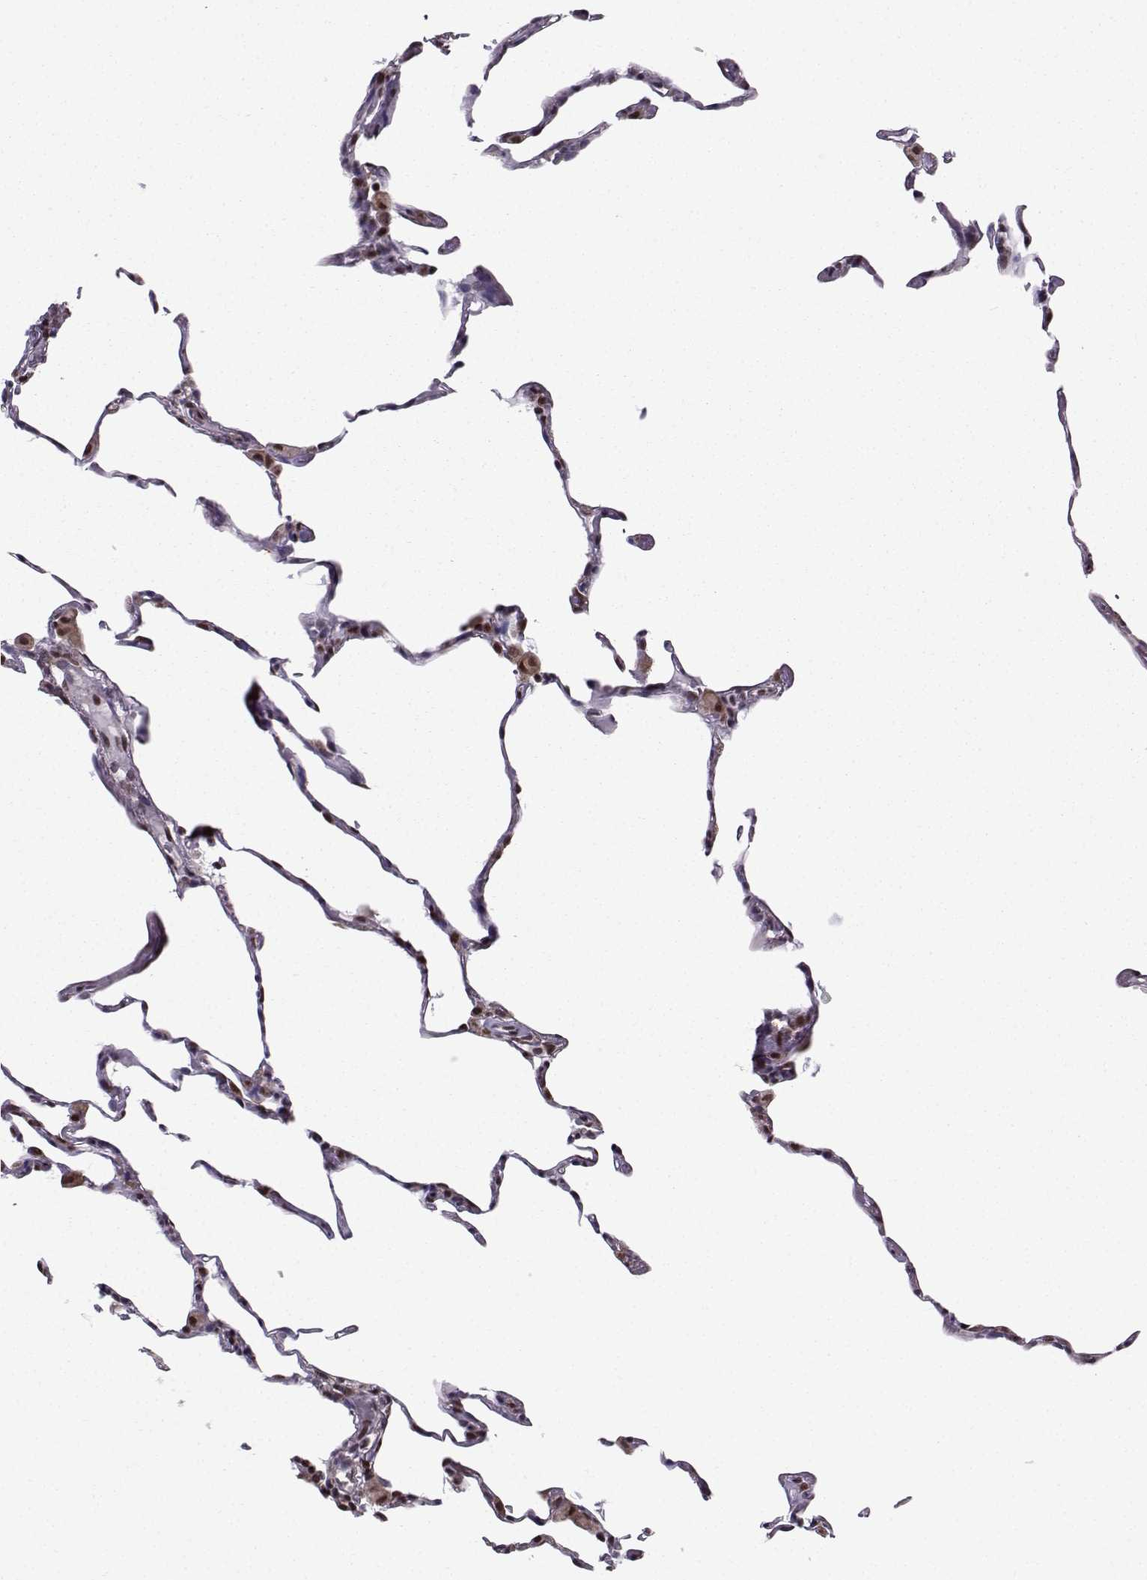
{"staining": {"intensity": "weak", "quantity": "25%-75%", "location": "nuclear"}, "tissue": "lung", "cell_type": "Alveolar cells", "image_type": "normal", "snomed": [{"axis": "morphology", "description": "Normal tissue, NOS"}, {"axis": "topography", "description": "Lung"}], "caption": "Immunohistochemistry (DAB (3,3'-diaminobenzidine)) staining of benign human lung demonstrates weak nuclear protein expression in approximately 25%-75% of alveolar cells.", "gene": "EZH1", "patient": {"sex": "female", "age": 57}}